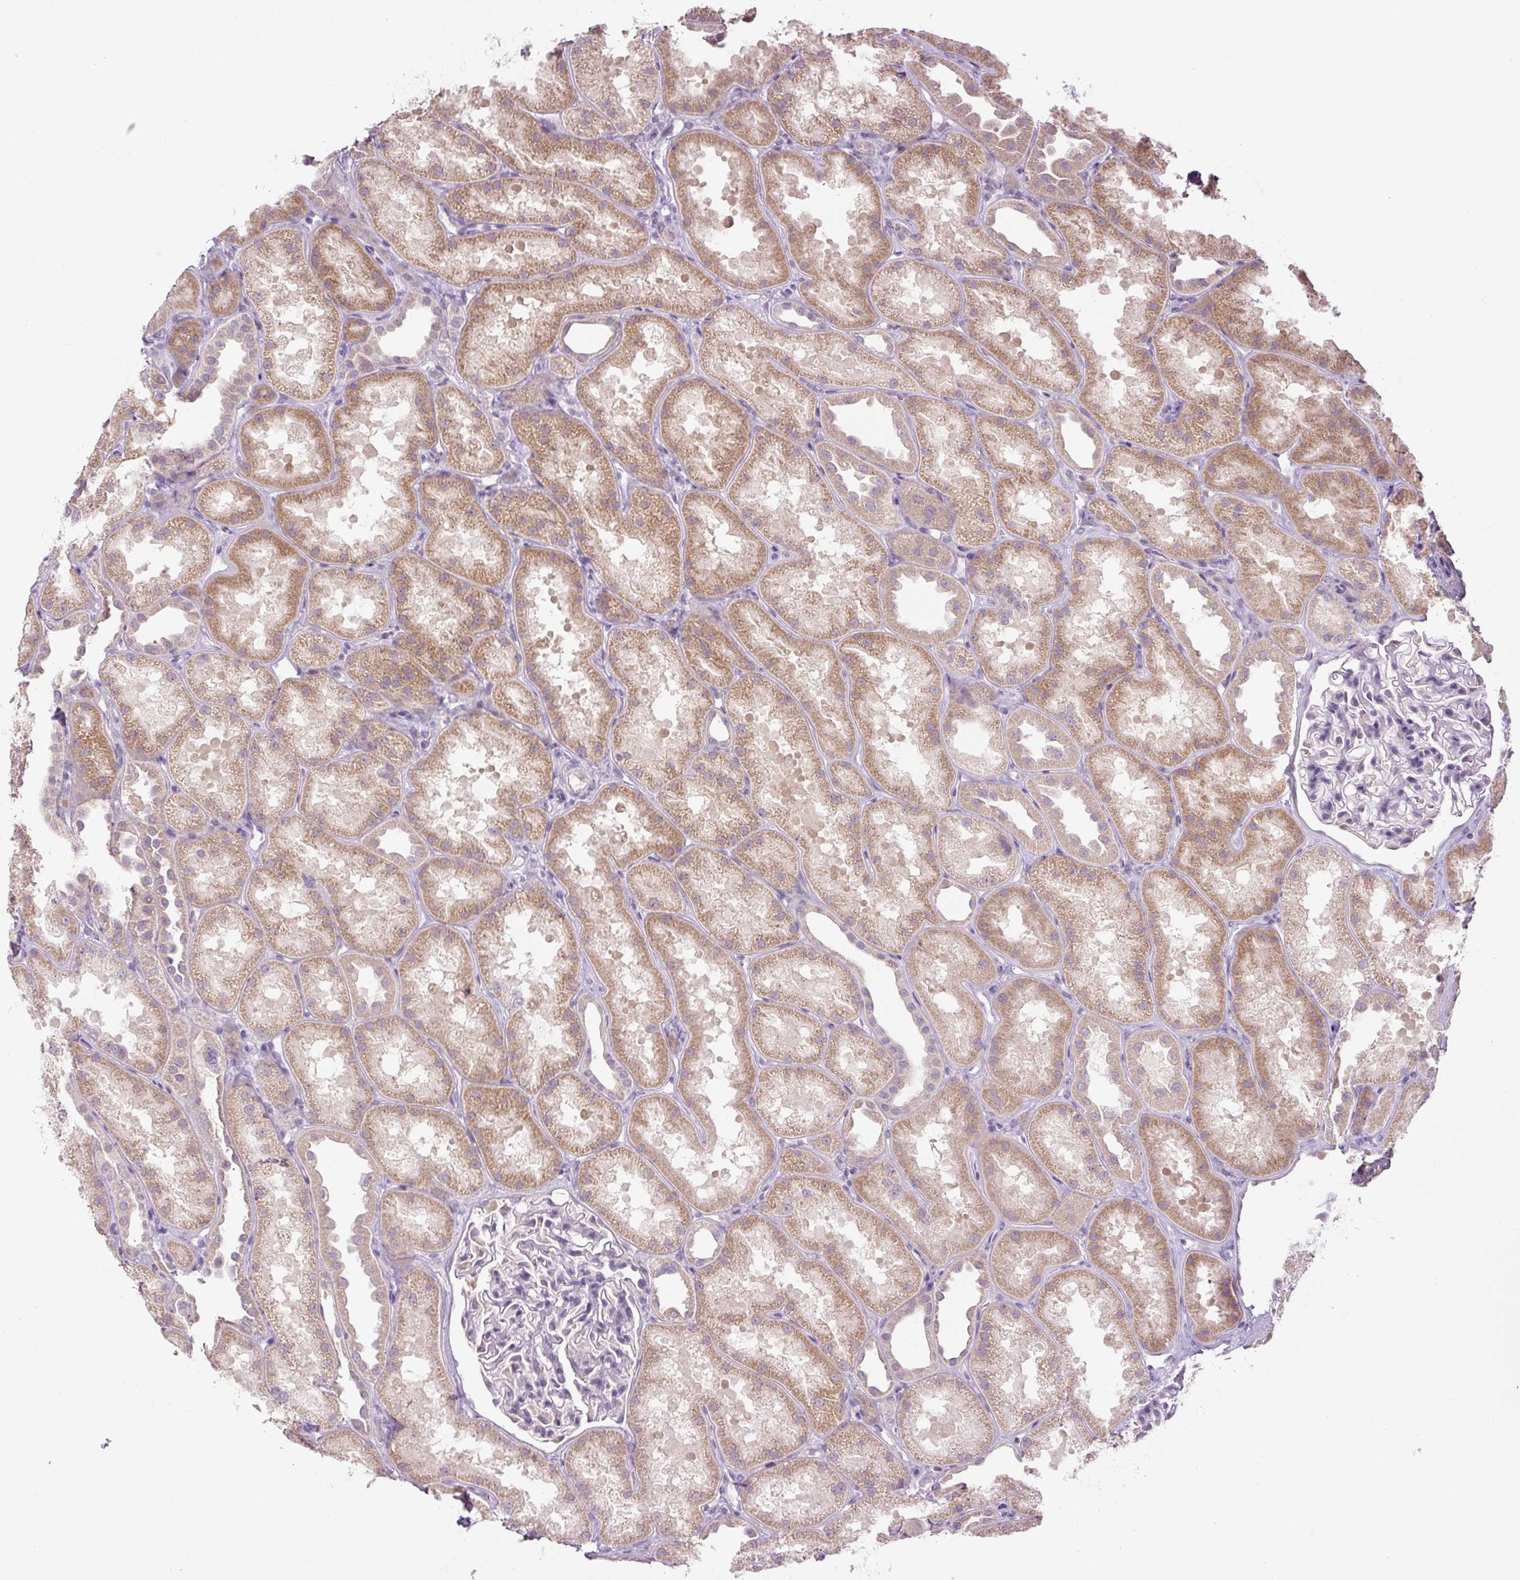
{"staining": {"intensity": "negative", "quantity": "none", "location": "none"}, "tissue": "kidney", "cell_type": "Cells in glomeruli", "image_type": "normal", "snomed": [{"axis": "morphology", "description": "Normal tissue, NOS"}, {"axis": "topography", "description": "Kidney"}], "caption": "The micrograph shows no significant staining in cells in glomeruli of kidney.", "gene": "FABP7", "patient": {"sex": "male", "age": 61}}